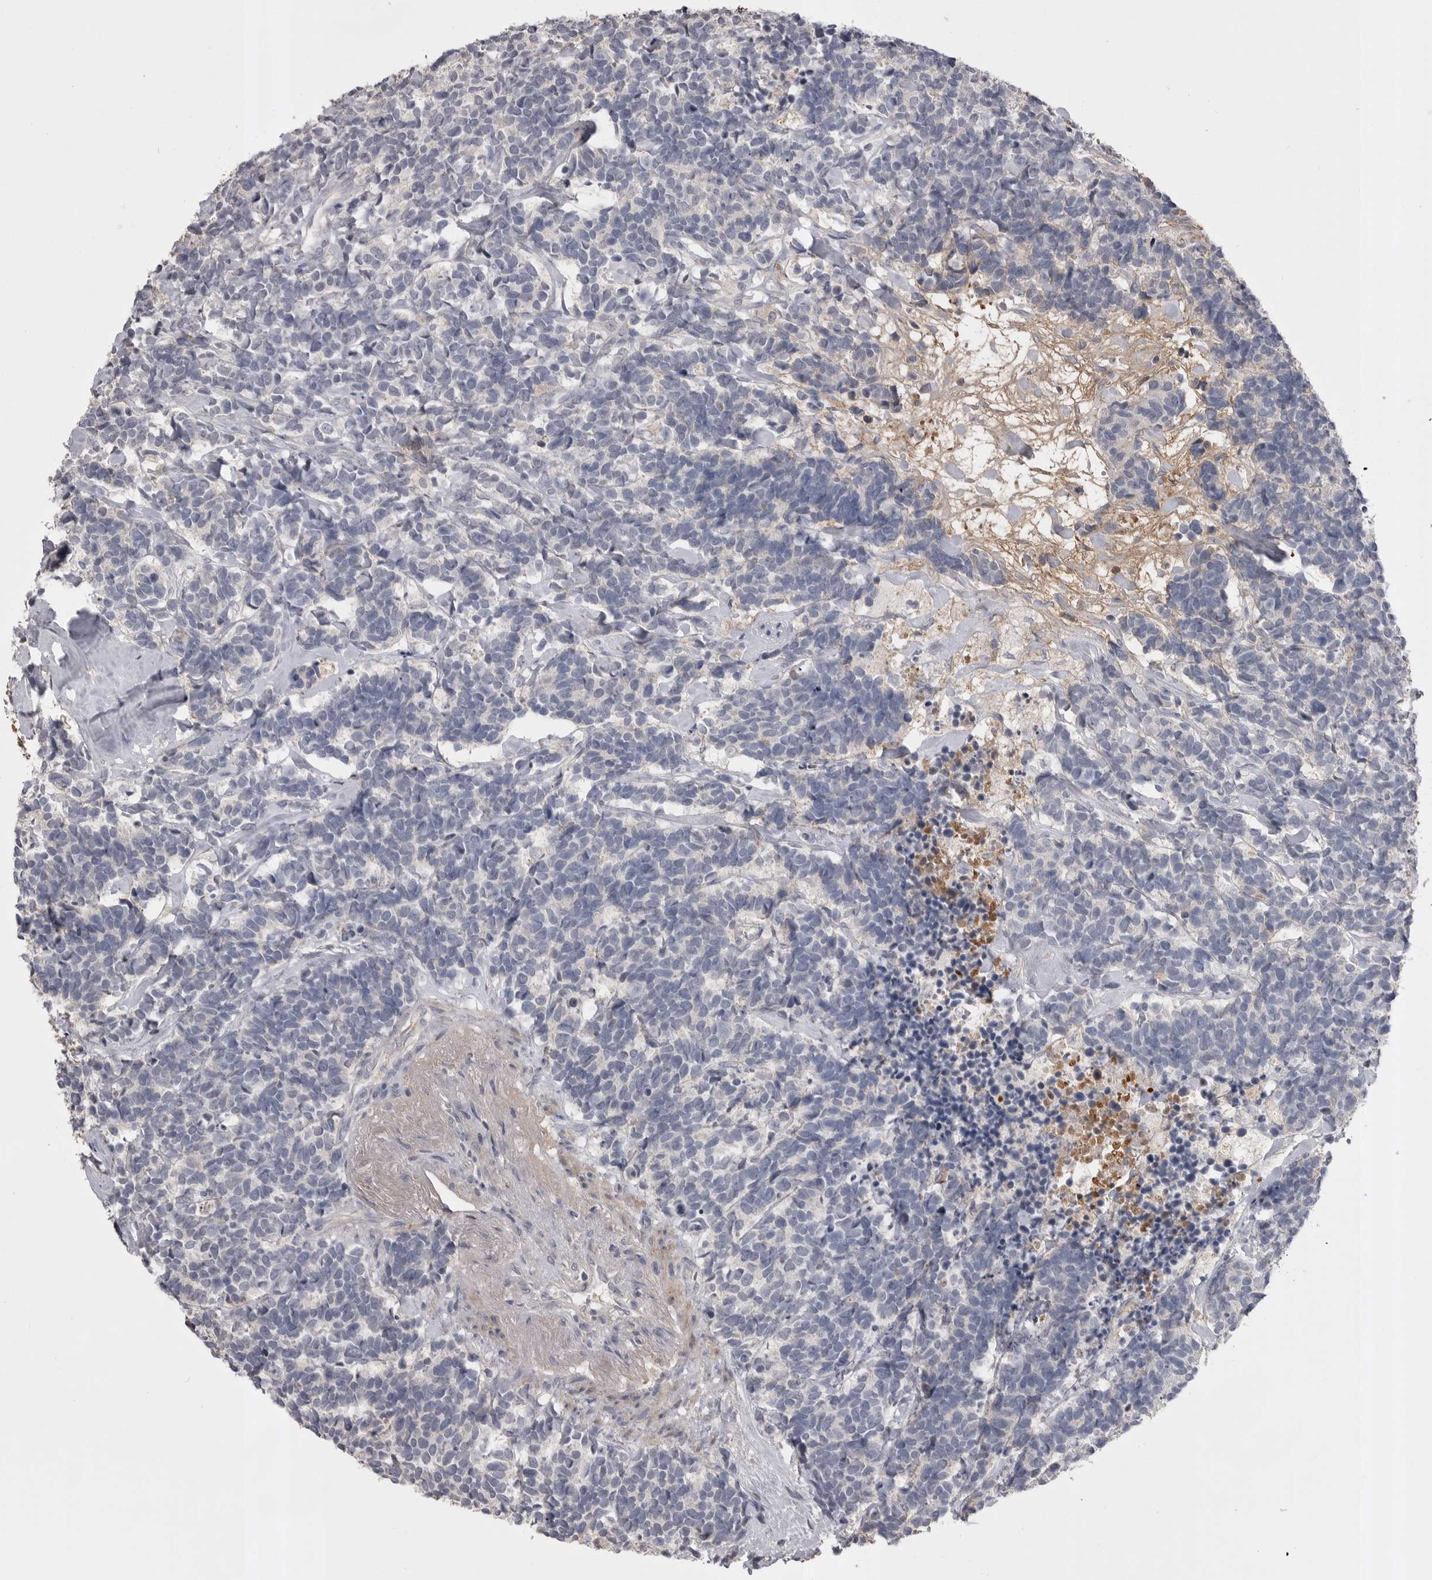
{"staining": {"intensity": "negative", "quantity": "none", "location": "none"}, "tissue": "carcinoid", "cell_type": "Tumor cells", "image_type": "cancer", "snomed": [{"axis": "morphology", "description": "Carcinoma, NOS"}, {"axis": "morphology", "description": "Carcinoid, malignant, NOS"}, {"axis": "topography", "description": "Urinary bladder"}], "caption": "Immunohistochemistry image of neoplastic tissue: human carcinoid stained with DAB (3,3'-diaminobenzidine) reveals no significant protein positivity in tumor cells.", "gene": "AHSG", "patient": {"sex": "male", "age": 57}}